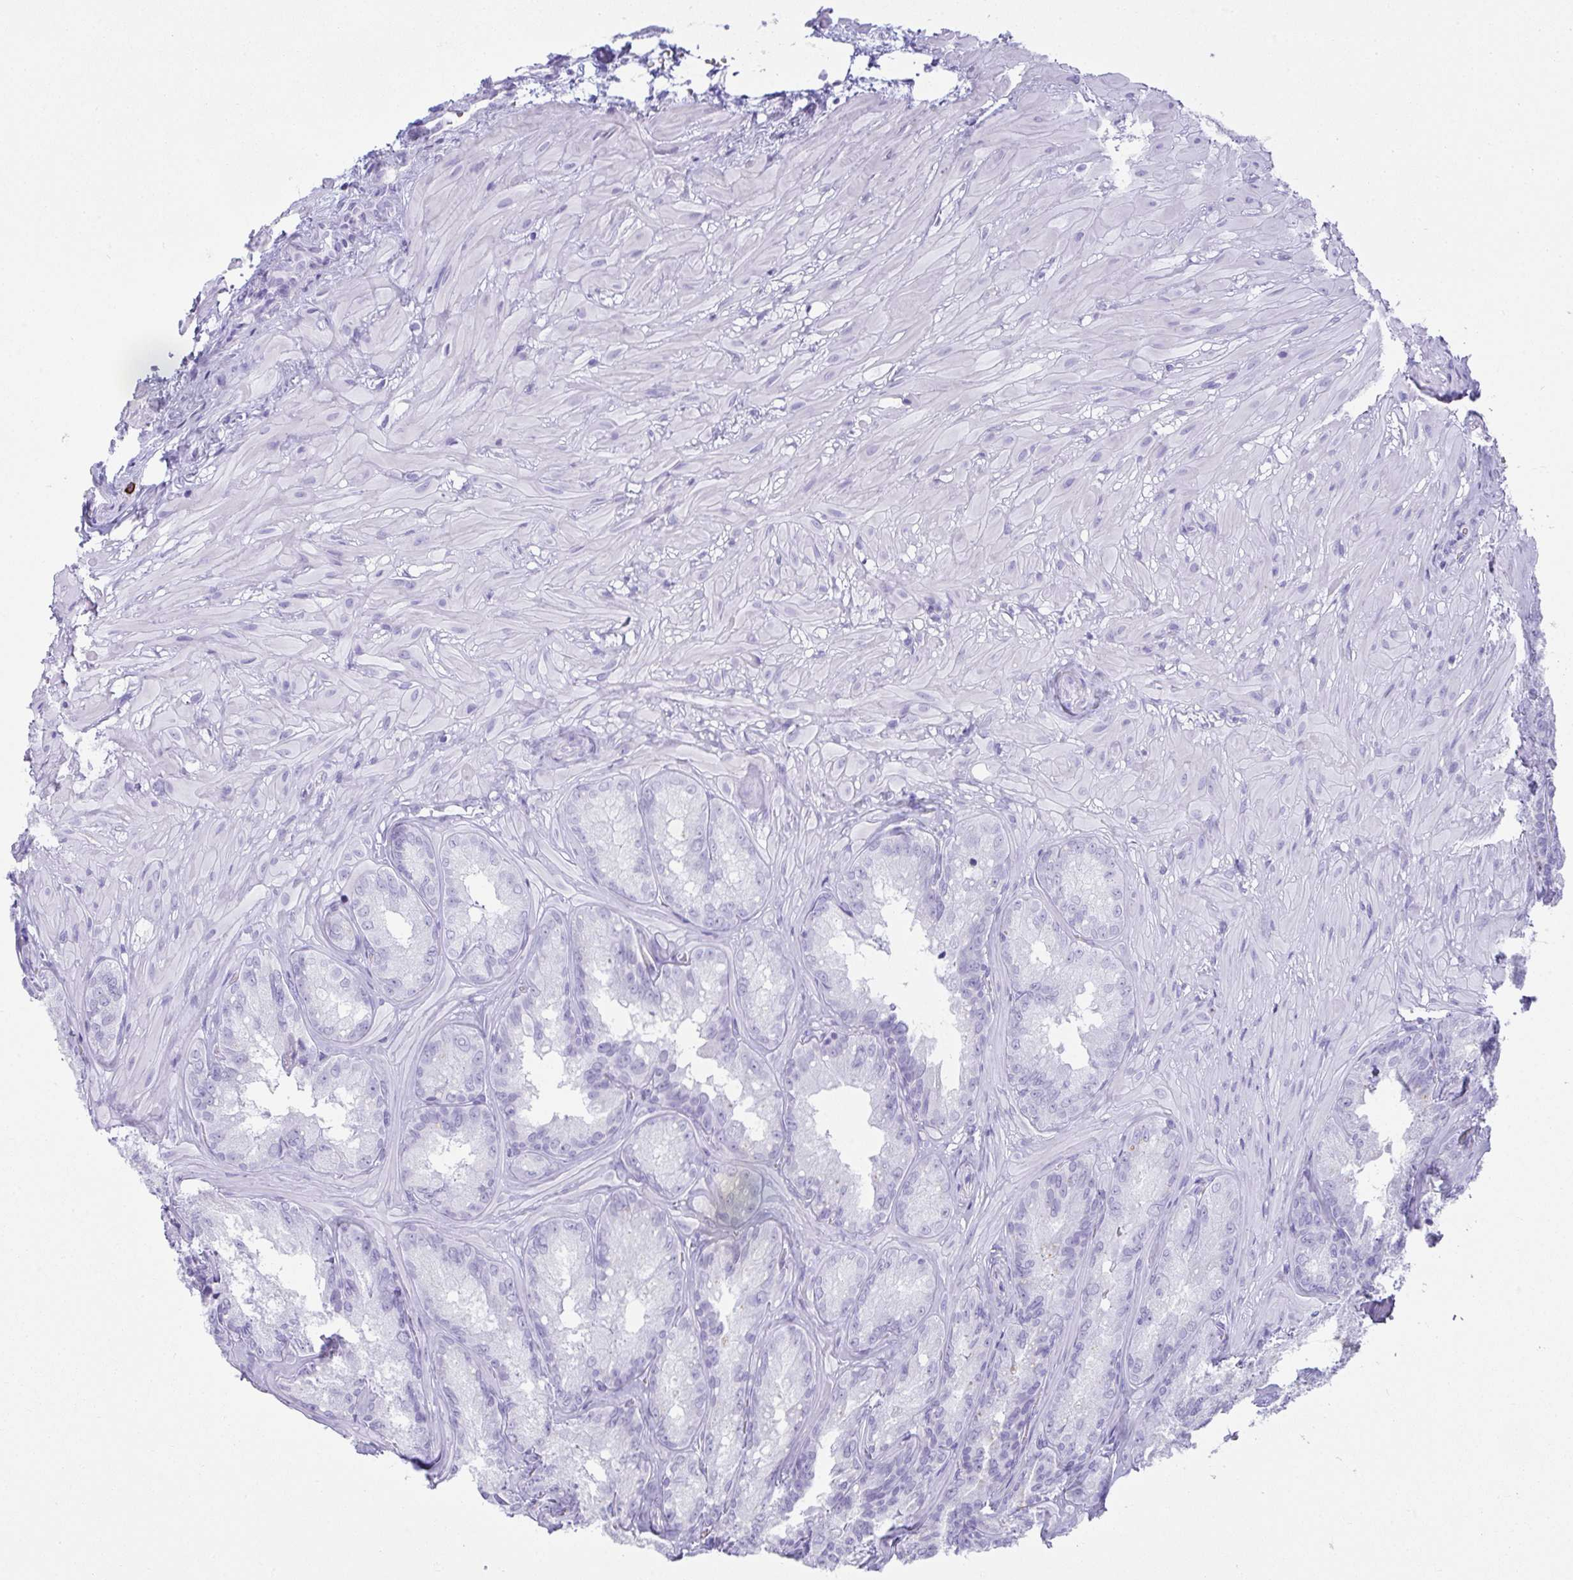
{"staining": {"intensity": "negative", "quantity": "none", "location": "none"}, "tissue": "seminal vesicle", "cell_type": "Glandular cells", "image_type": "normal", "snomed": [{"axis": "morphology", "description": "Normal tissue, NOS"}, {"axis": "topography", "description": "Seminal veicle"}], "caption": "IHC histopathology image of unremarkable seminal vesicle stained for a protein (brown), which reveals no expression in glandular cells.", "gene": "CDADC1", "patient": {"sex": "male", "age": 47}}